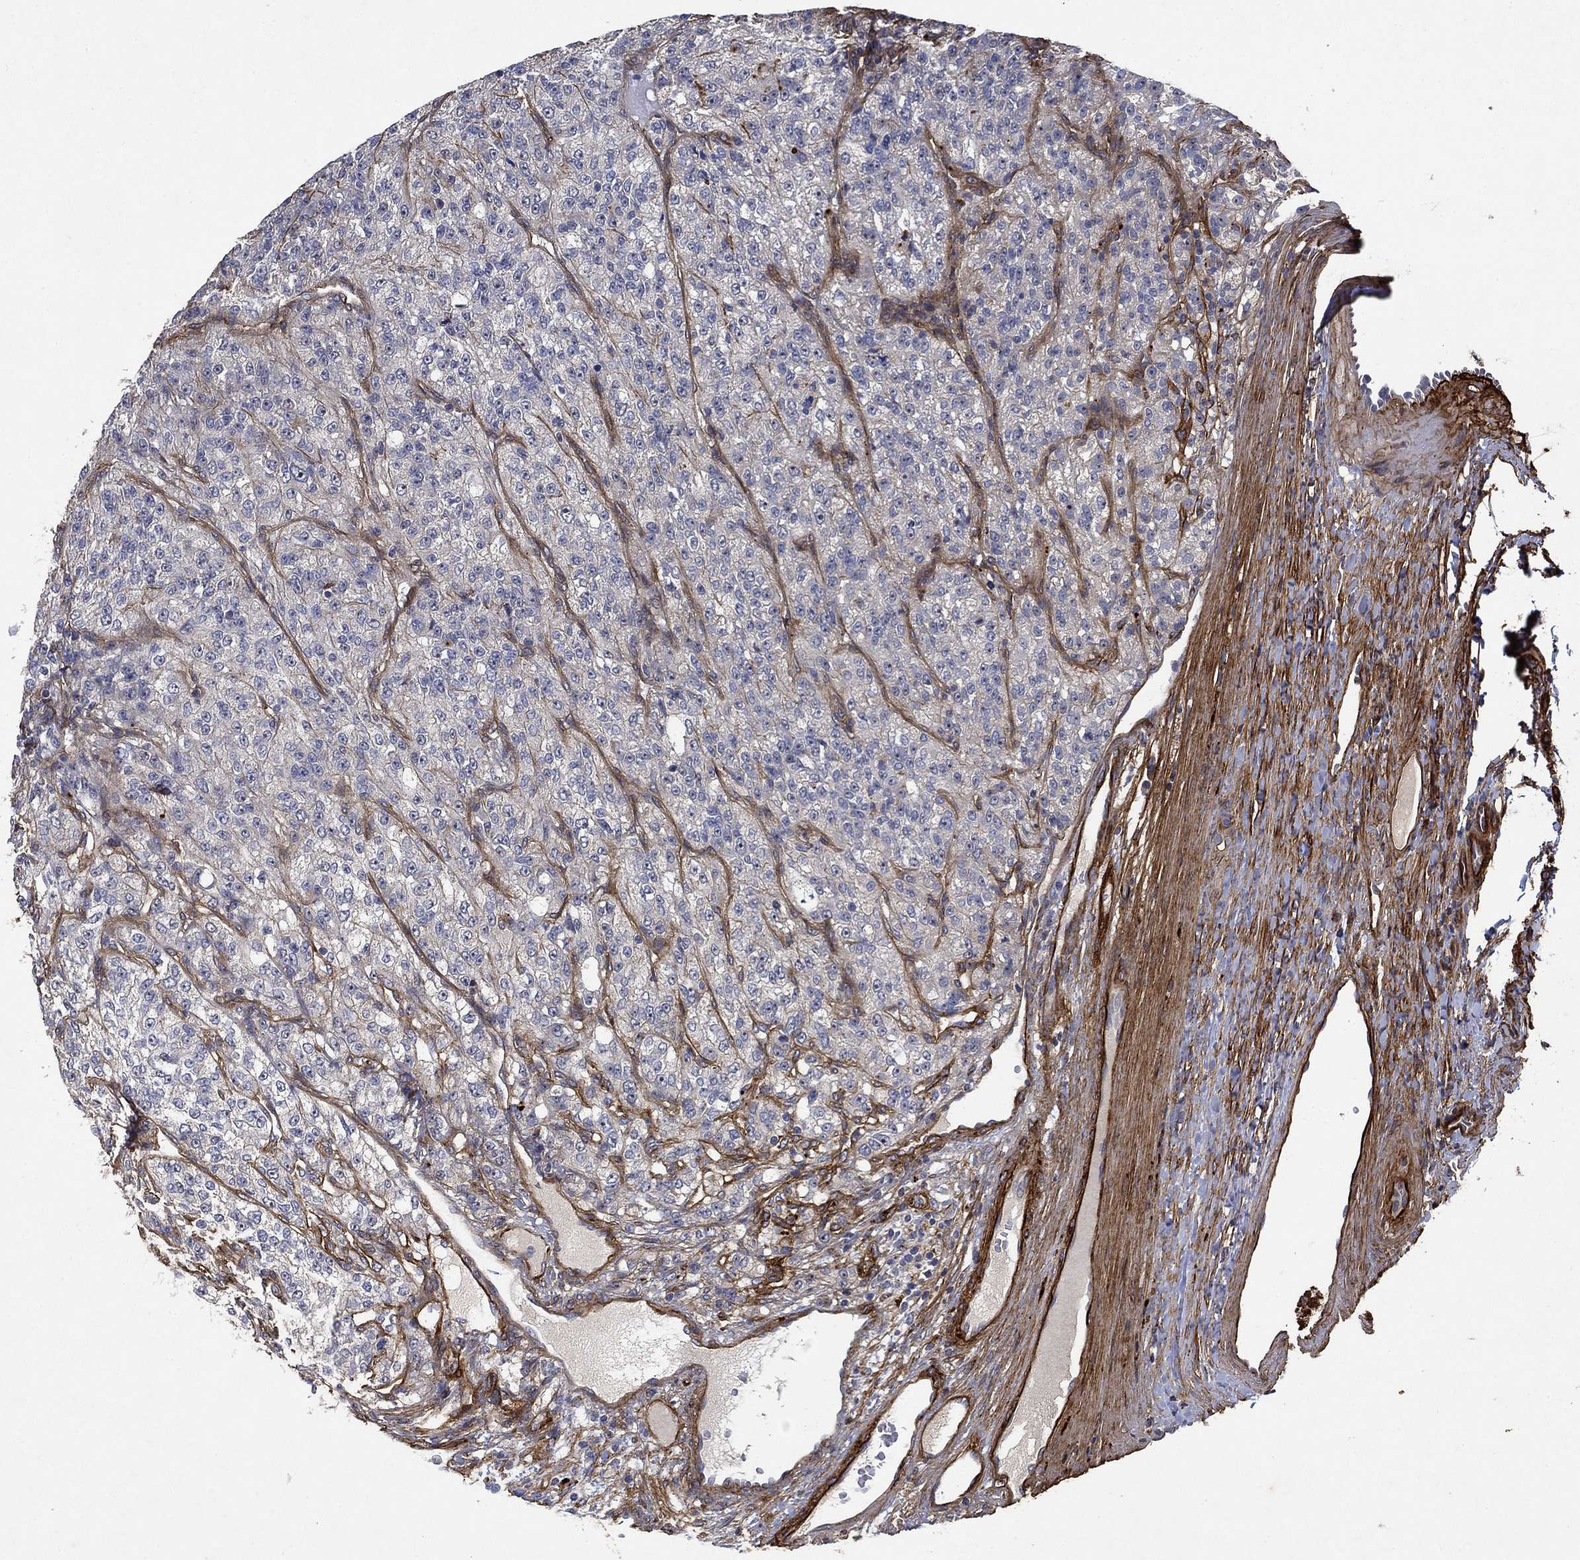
{"staining": {"intensity": "negative", "quantity": "none", "location": "none"}, "tissue": "renal cancer", "cell_type": "Tumor cells", "image_type": "cancer", "snomed": [{"axis": "morphology", "description": "Adenocarcinoma, NOS"}, {"axis": "topography", "description": "Kidney"}], "caption": "Image shows no significant protein staining in tumor cells of renal adenocarcinoma.", "gene": "COL4A2", "patient": {"sex": "female", "age": 63}}